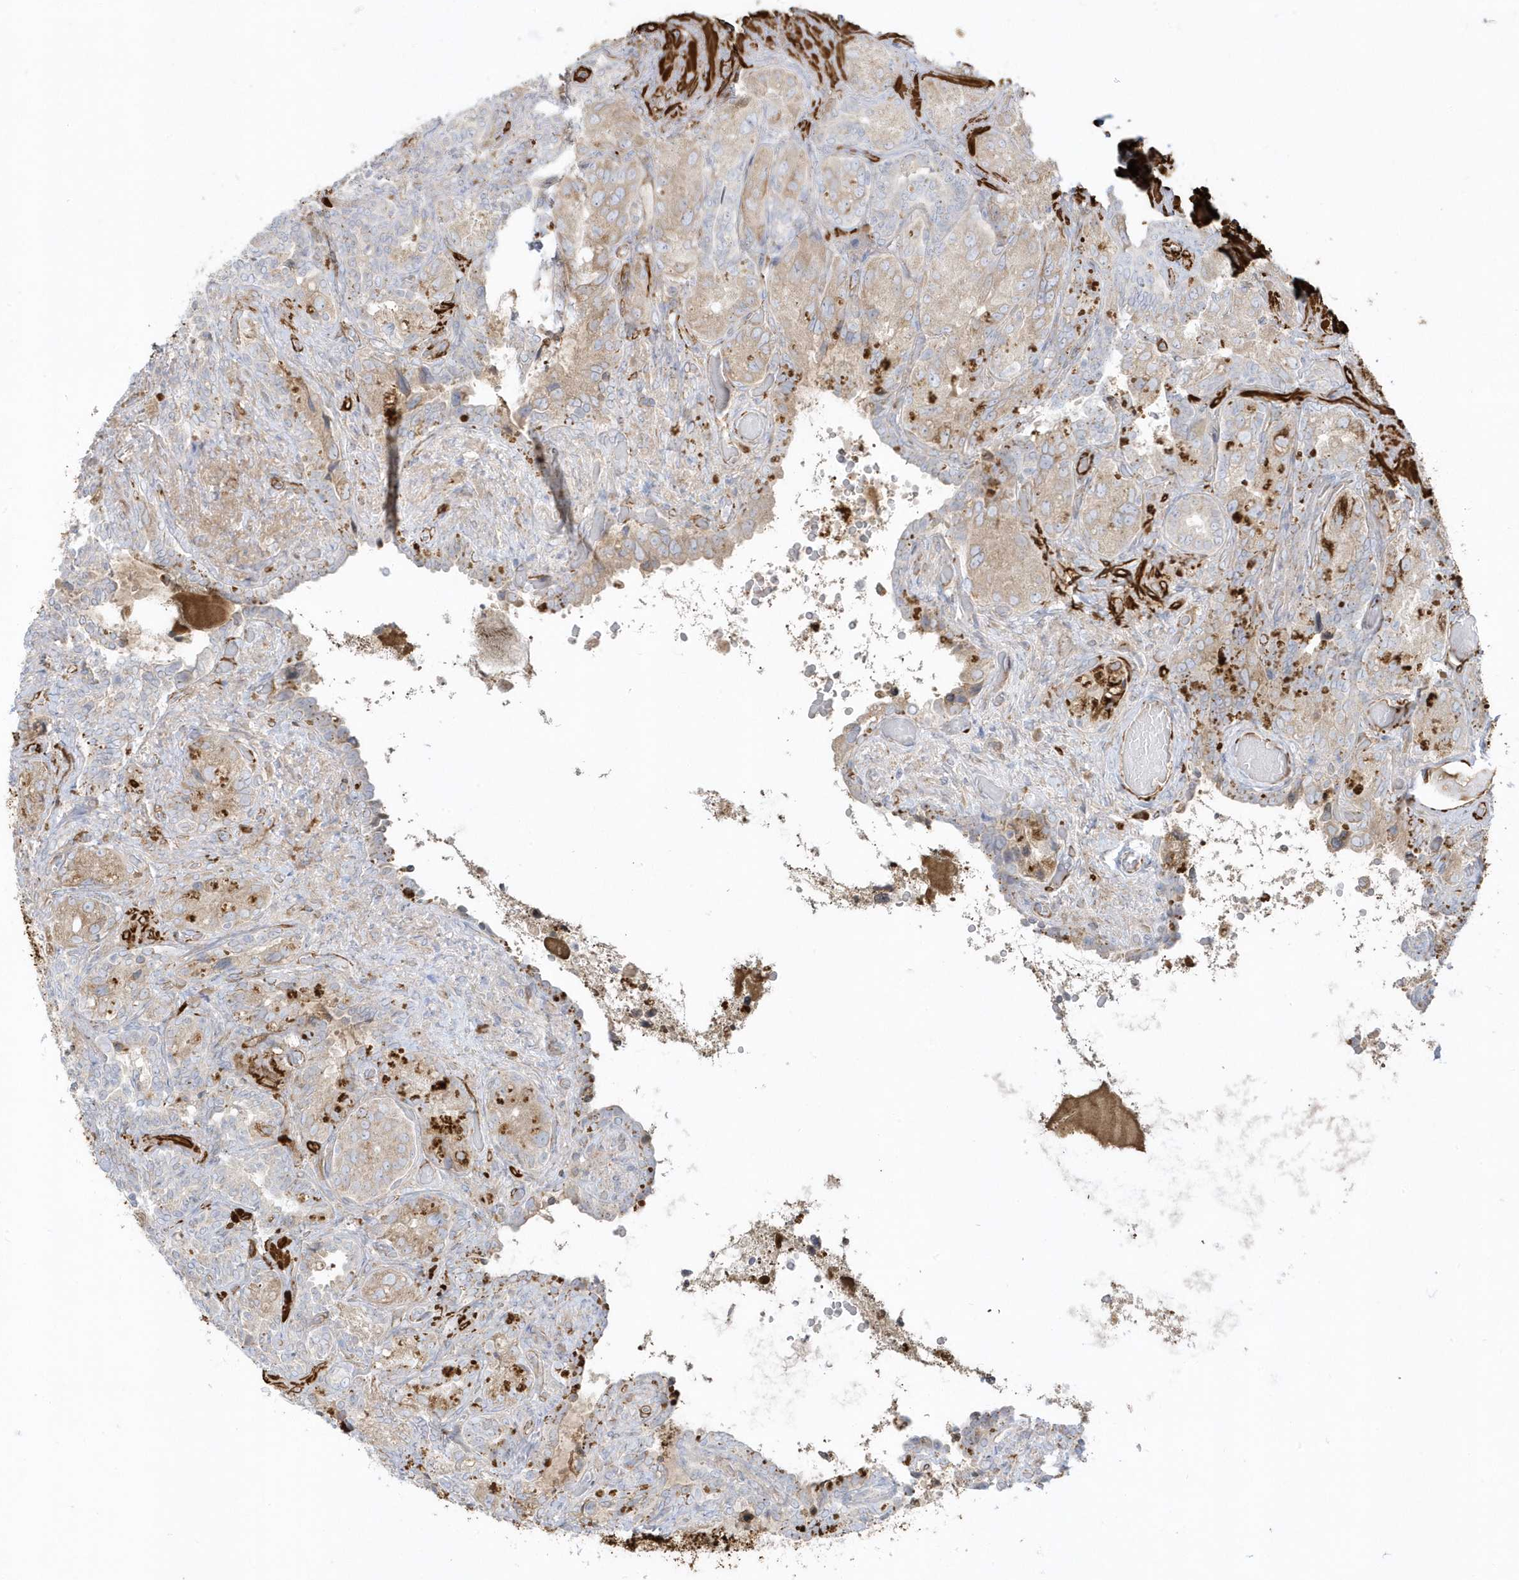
{"staining": {"intensity": "weak", "quantity": ">75%", "location": "cytoplasmic/membranous"}, "tissue": "seminal vesicle", "cell_type": "Glandular cells", "image_type": "normal", "snomed": [{"axis": "morphology", "description": "Normal tissue, NOS"}, {"axis": "topography", "description": "Seminal veicle"}, {"axis": "topography", "description": "Peripheral nerve tissue"}], "caption": "Protein expression analysis of normal seminal vesicle demonstrates weak cytoplasmic/membranous expression in about >75% of glandular cells.", "gene": "THADA", "patient": {"sex": "male", "age": 67}}